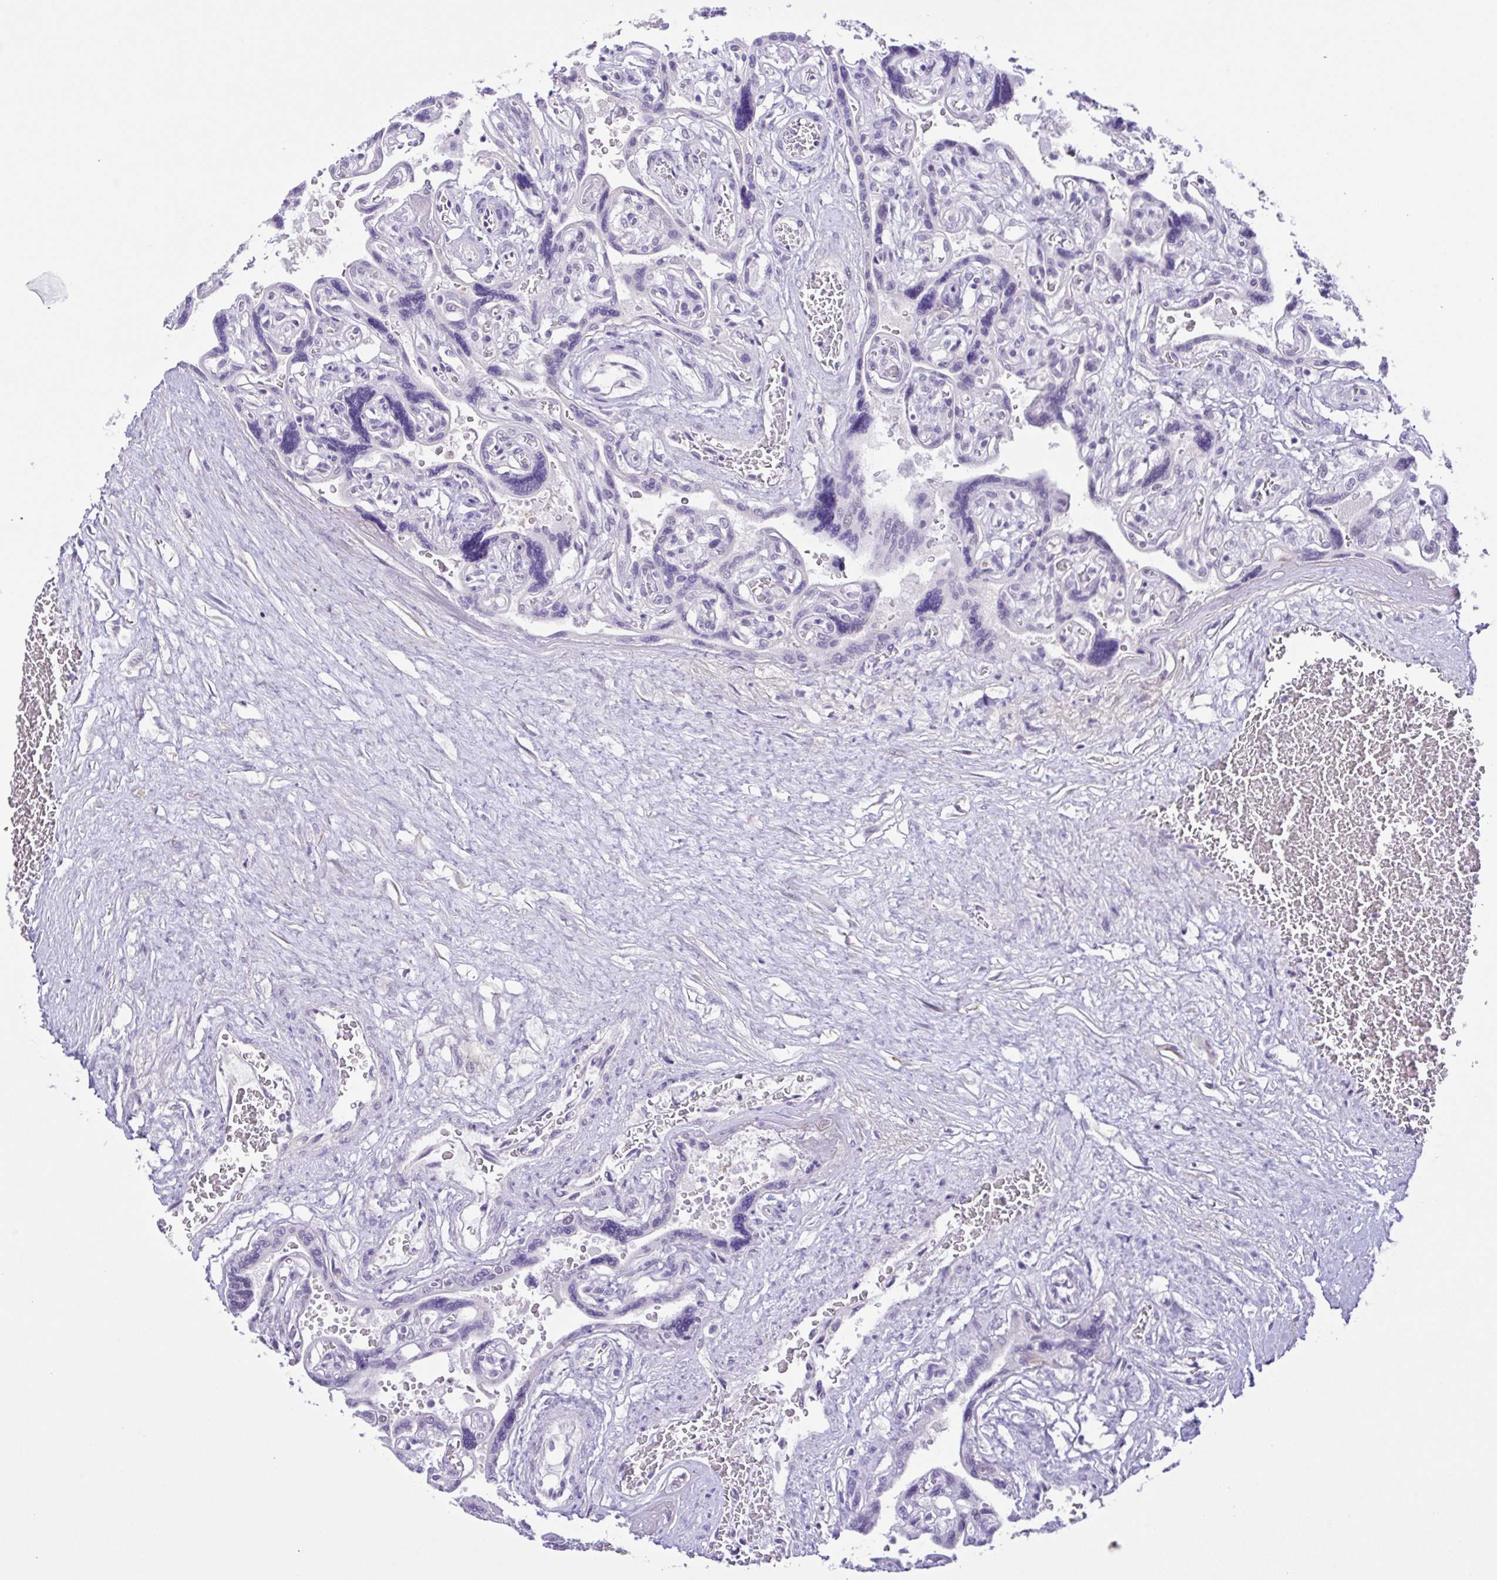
{"staining": {"intensity": "negative", "quantity": "none", "location": "none"}, "tissue": "placenta", "cell_type": "Decidual cells", "image_type": "normal", "snomed": [{"axis": "morphology", "description": "Normal tissue, NOS"}, {"axis": "topography", "description": "Placenta"}], "caption": "The IHC photomicrograph has no significant positivity in decidual cells of placenta.", "gene": "DCLK2", "patient": {"sex": "female", "age": 32}}